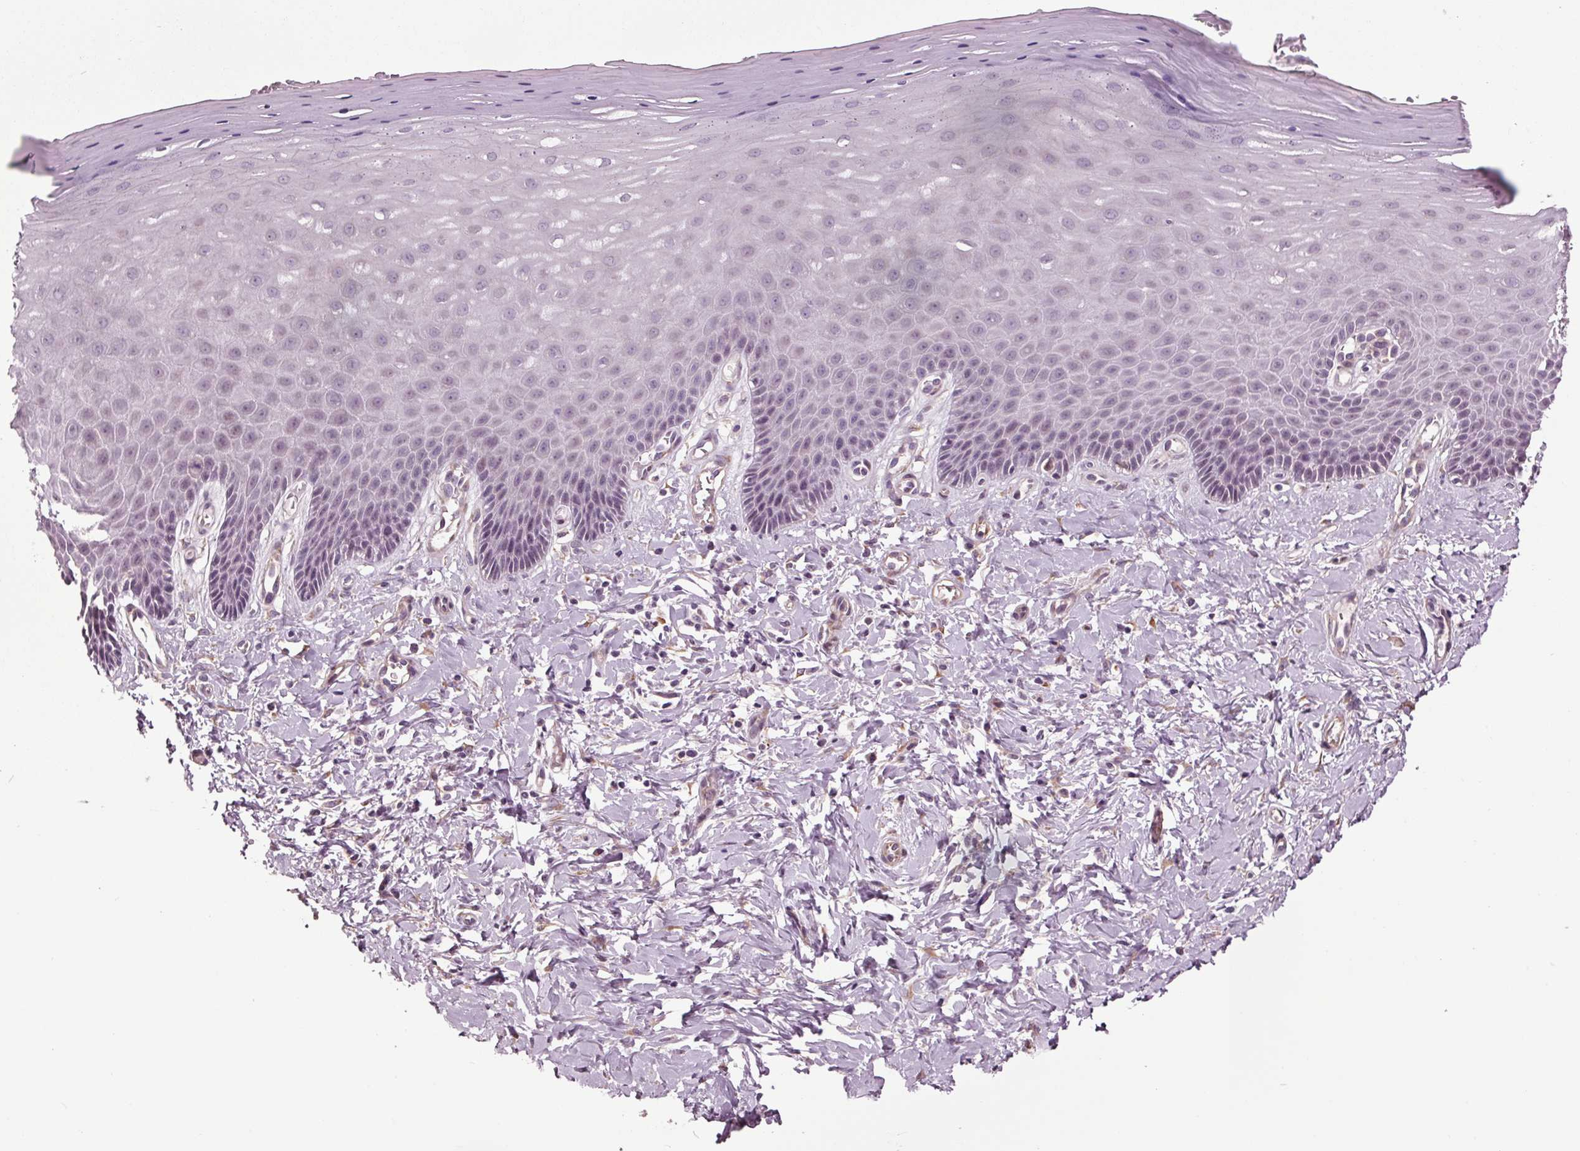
{"staining": {"intensity": "weak", "quantity": "25%-75%", "location": "cytoplasmic/membranous"}, "tissue": "vagina", "cell_type": "Squamous epithelial cells", "image_type": "normal", "snomed": [{"axis": "morphology", "description": "Normal tissue, NOS"}, {"axis": "topography", "description": "Vagina"}], "caption": "A brown stain shows weak cytoplasmic/membranous positivity of a protein in squamous epithelial cells of unremarkable vagina.", "gene": "HAUS5", "patient": {"sex": "female", "age": 83}}